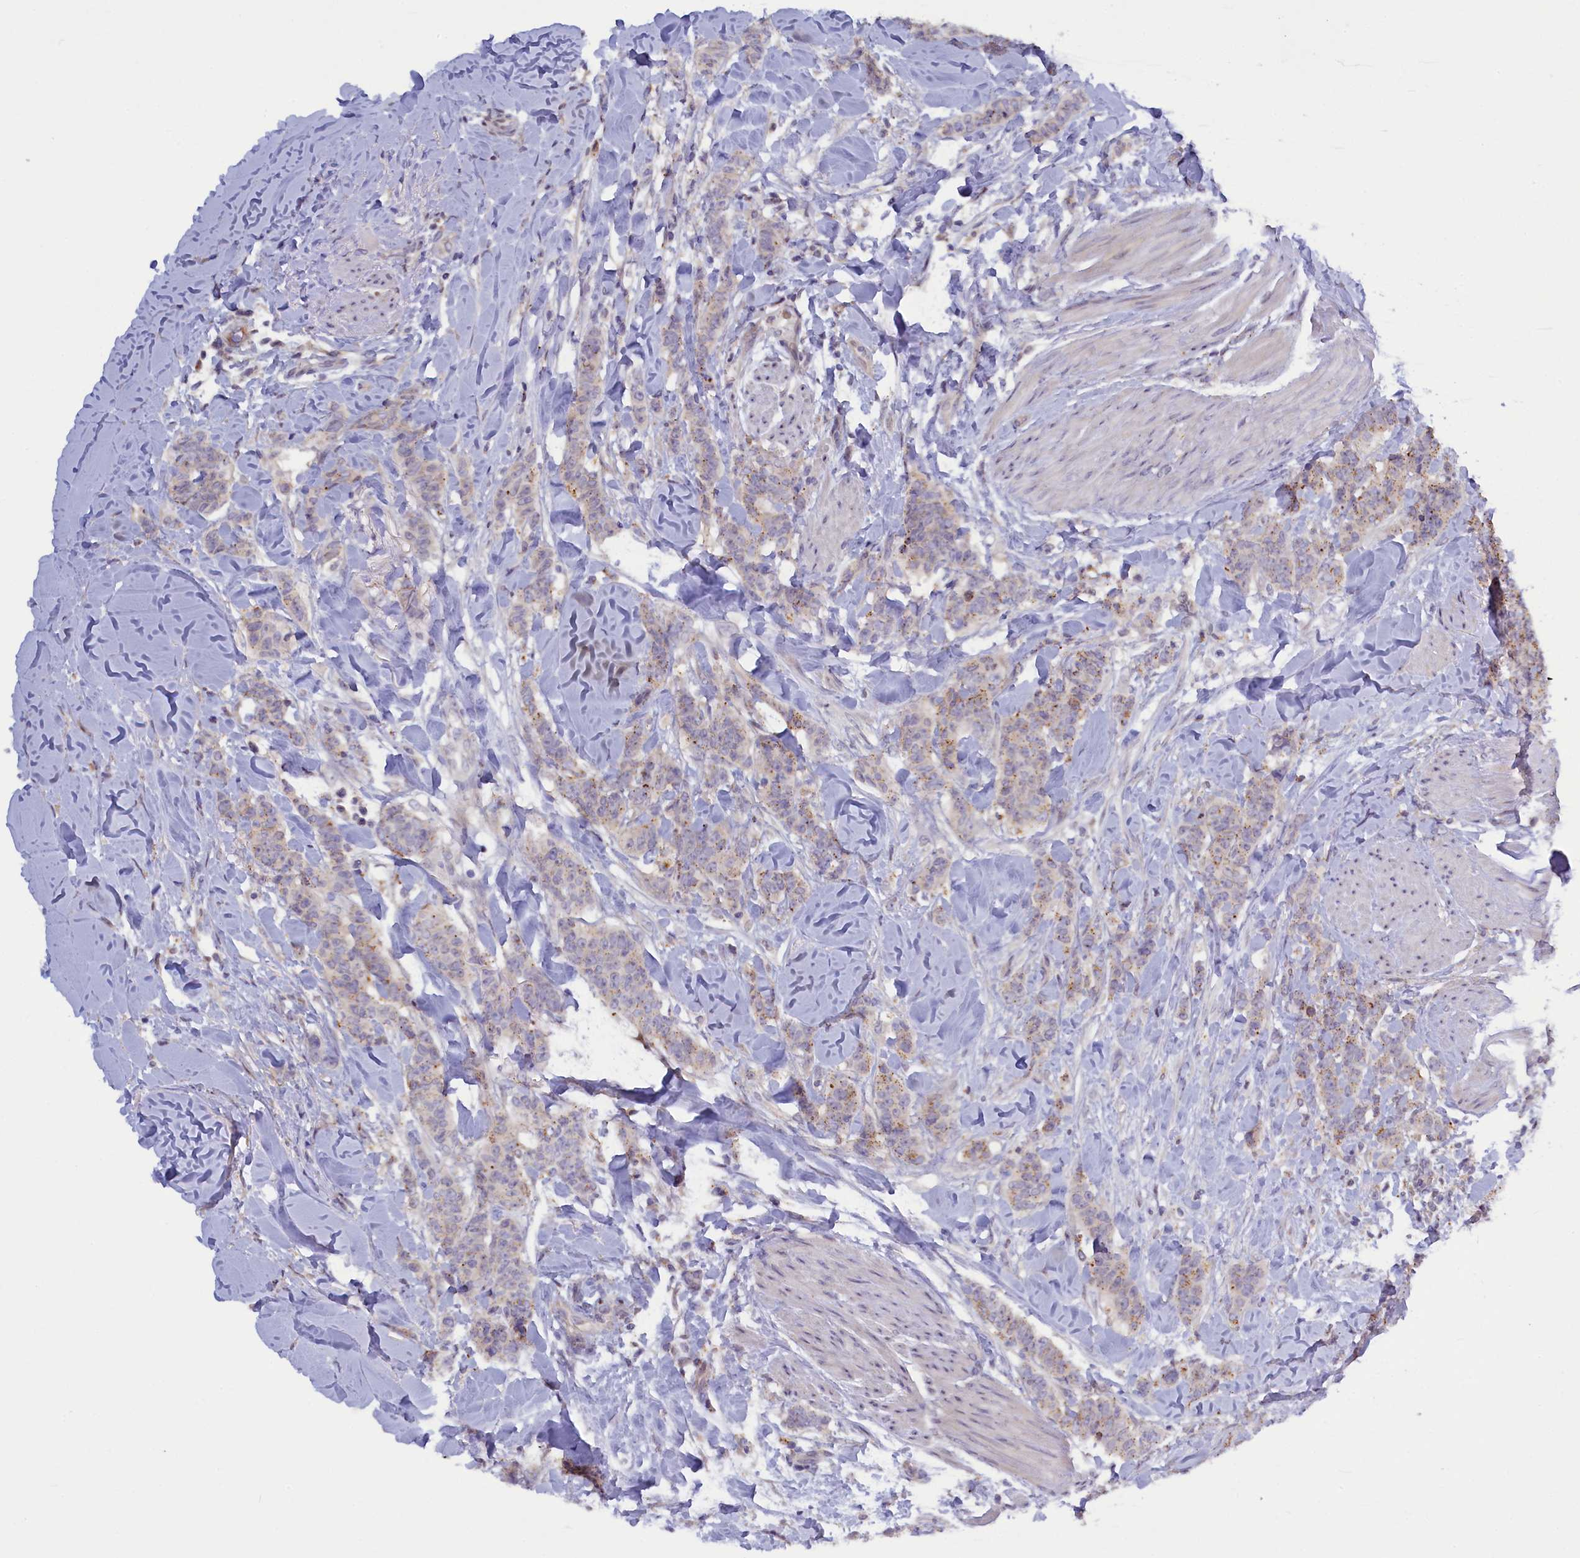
{"staining": {"intensity": "weak", "quantity": "<25%", "location": "cytoplasmic/membranous"}, "tissue": "breast cancer", "cell_type": "Tumor cells", "image_type": "cancer", "snomed": [{"axis": "morphology", "description": "Duct carcinoma"}, {"axis": "topography", "description": "Breast"}], "caption": "The photomicrograph shows no staining of tumor cells in breast cancer.", "gene": "HYKK", "patient": {"sex": "female", "age": 40}}